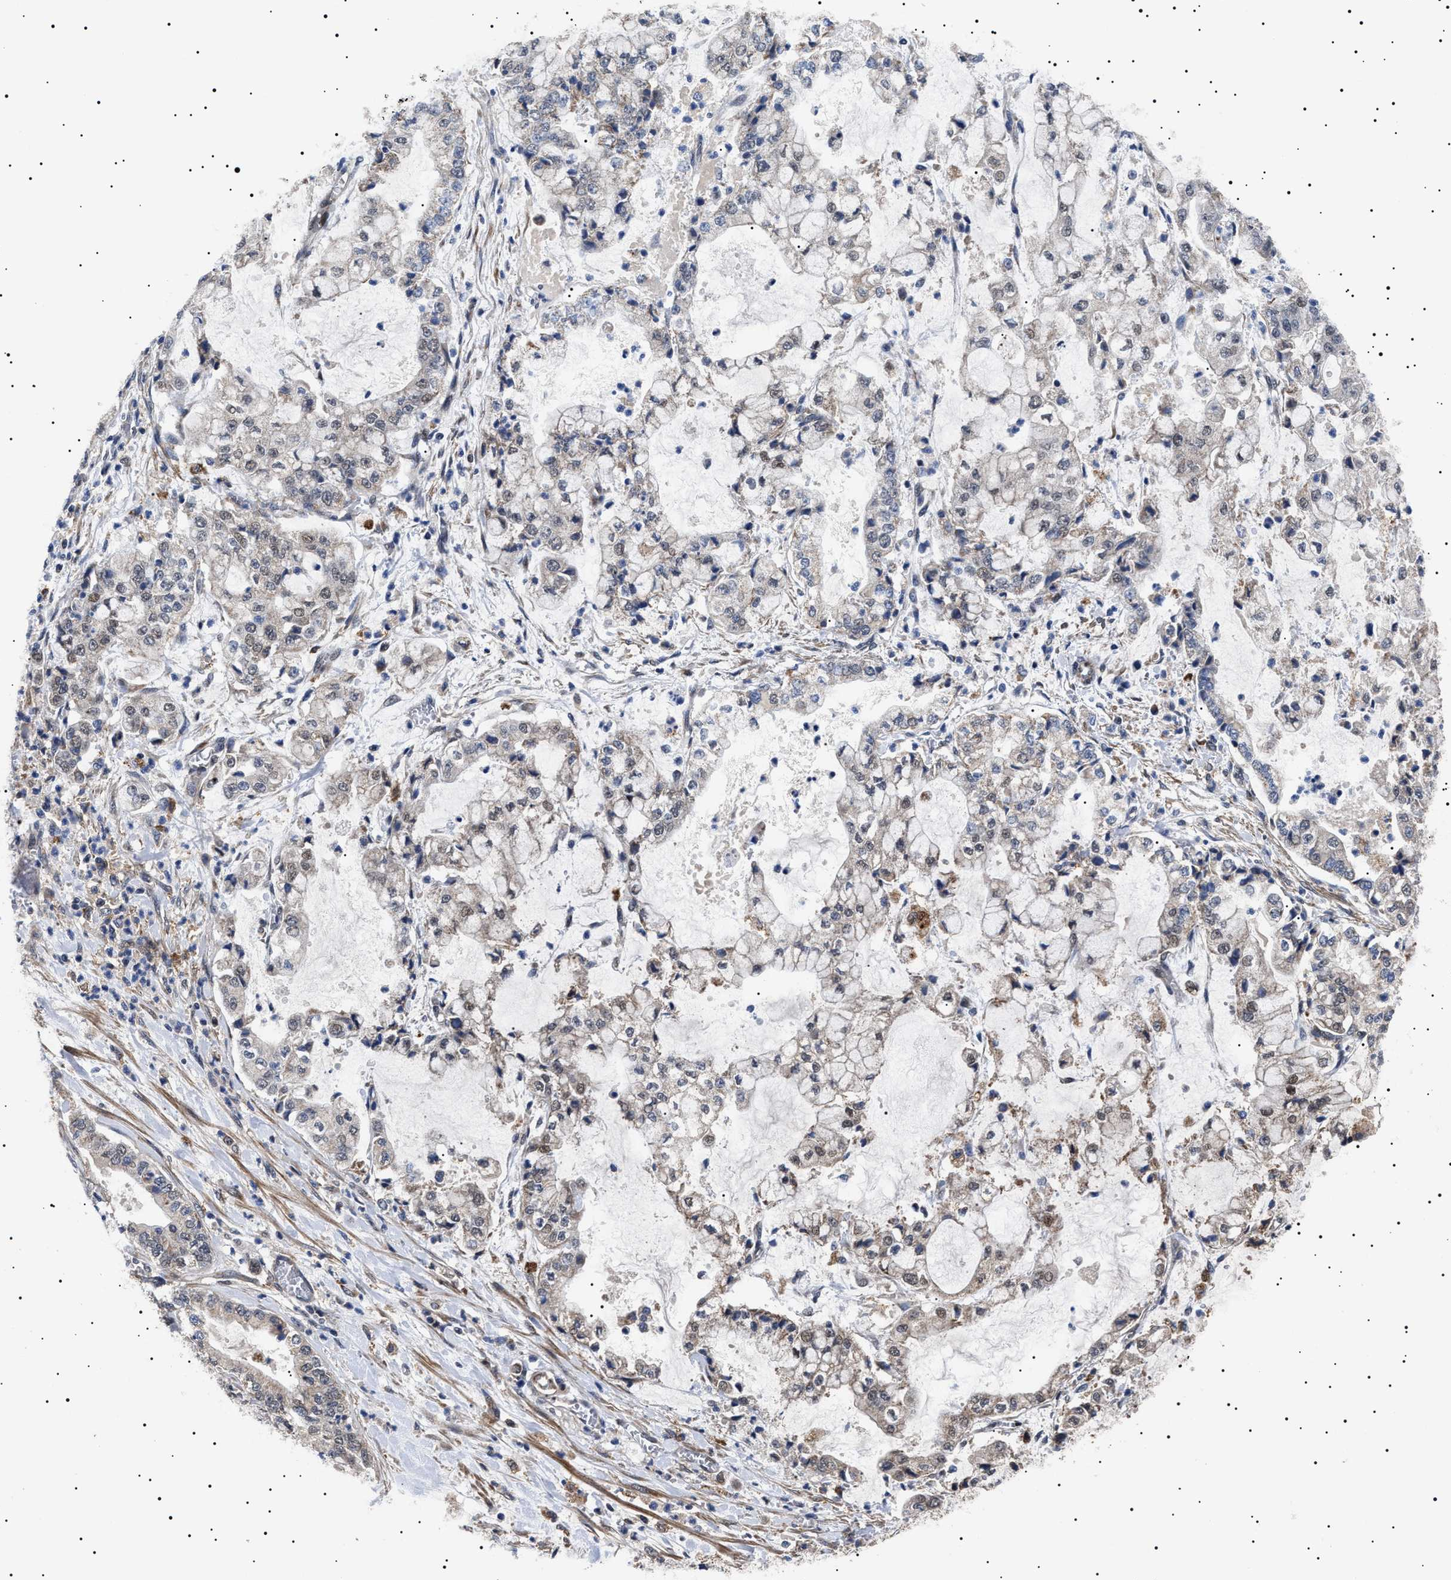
{"staining": {"intensity": "weak", "quantity": "<25%", "location": "cytoplasmic/membranous"}, "tissue": "stomach cancer", "cell_type": "Tumor cells", "image_type": "cancer", "snomed": [{"axis": "morphology", "description": "Adenocarcinoma, NOS"}, {"axis": "topography", "description": "Stomach"}], "caption": "Stomach cancer was stained to show a protein in brown. There is no significant expression in tumor cells.", "gene": "RAB34", "patient": {"sex": "male", "age": 76}}